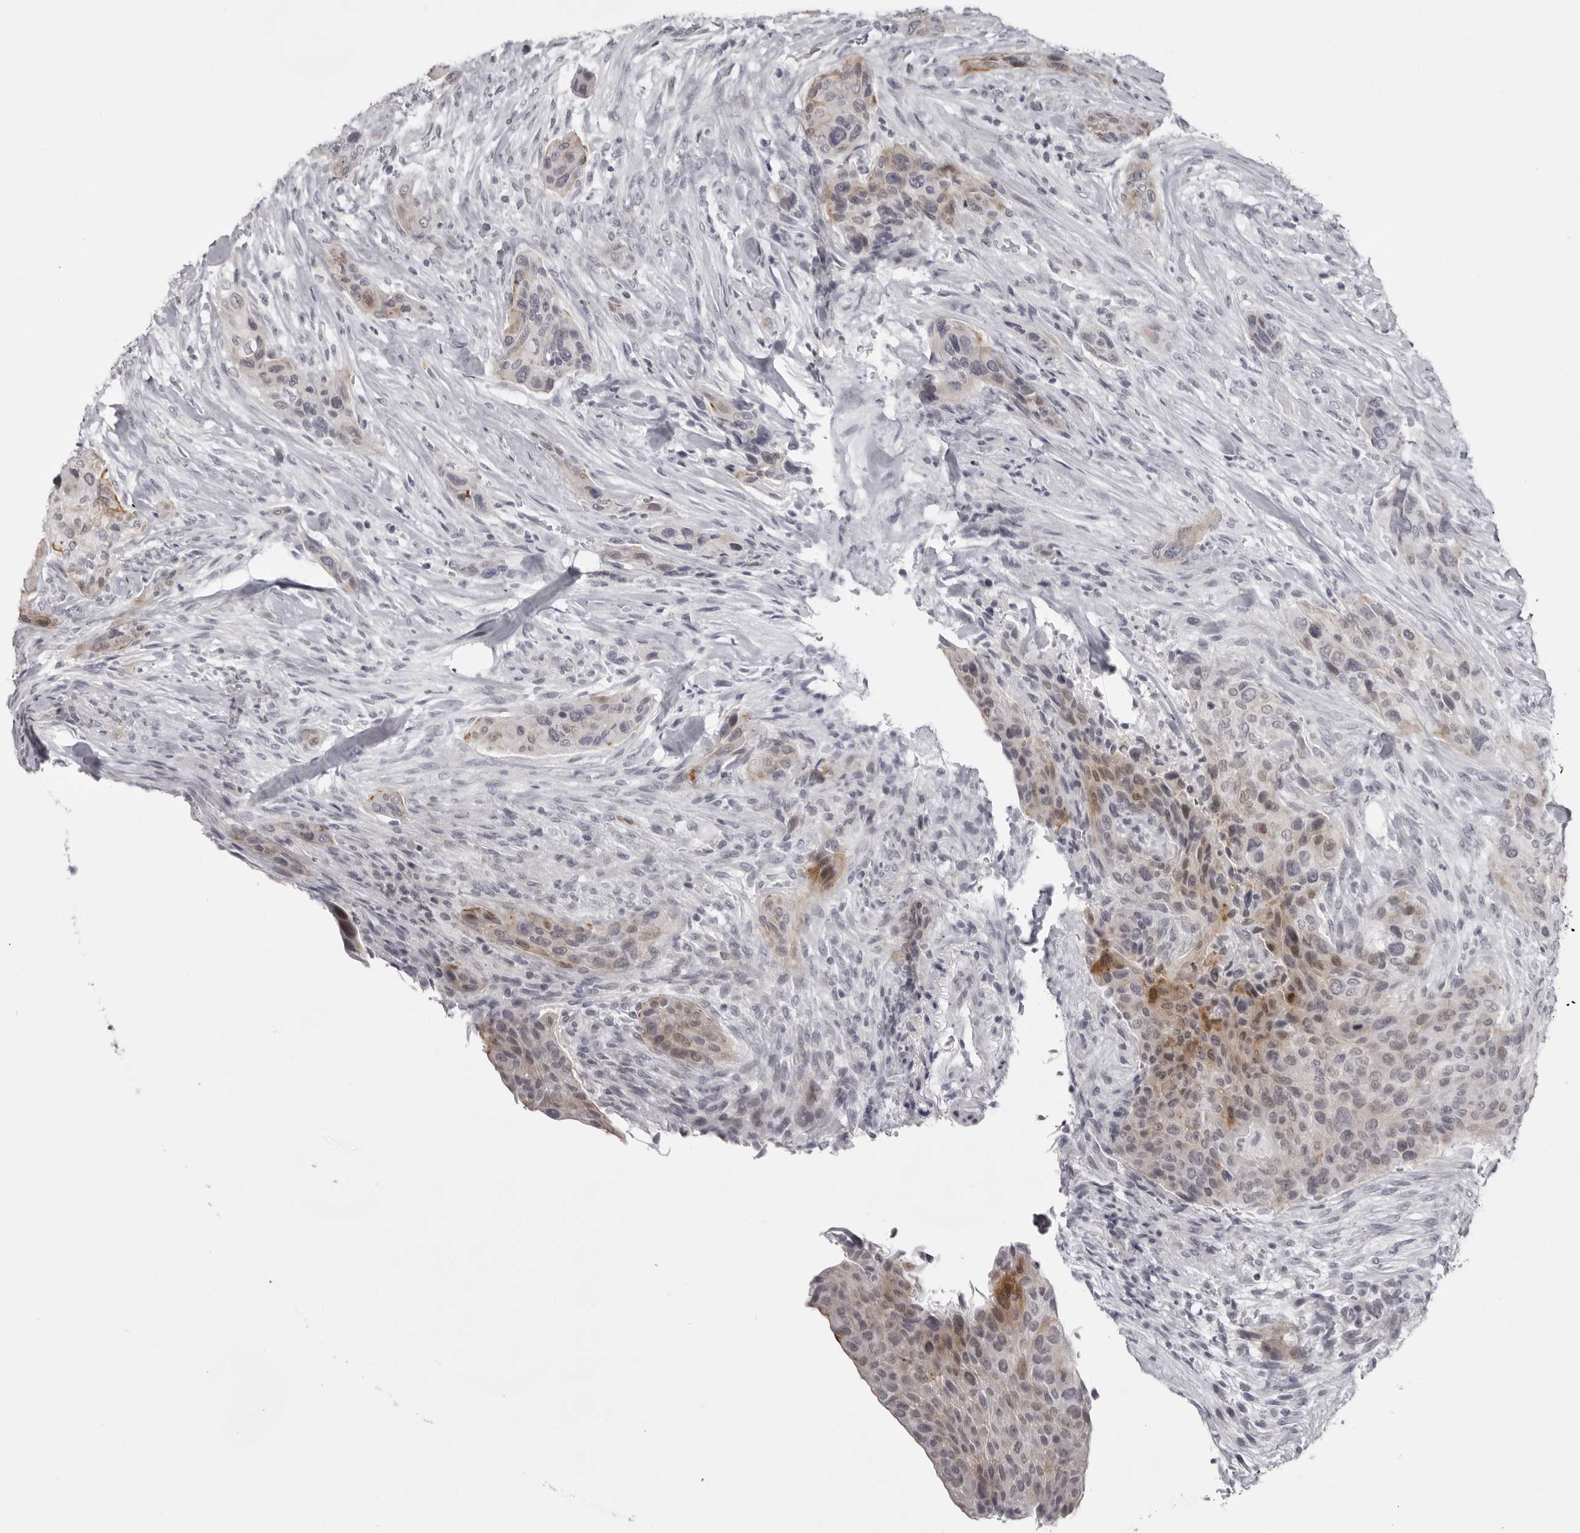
{"staining": {"intensity": "moderate", "quantity": "25%-75%", "location": "cytoplasmic/membranous"}, "tissue": "urothelial cancer", "cell_type": "Tumor cells", "image_type": "cancer", "snomed": [{"axis": "morphology", "description": "Urothelial carcinoma, High grade"}, {"axis": "topography", "description": "Urinary bladder"}], "caption": "An immunohistochemistry (IHC) histopathology image of neoplastic tissue is shown. Protein staining in brown highlights moderate cytoplasmic/membranous positivity in high-grade urothelial carcinoma within tumor cells. The protein is shown in brown color, while the nuclei are stained blue.", "gene": "NUDT18", "patient": {"sex": "male", "age": 35}}